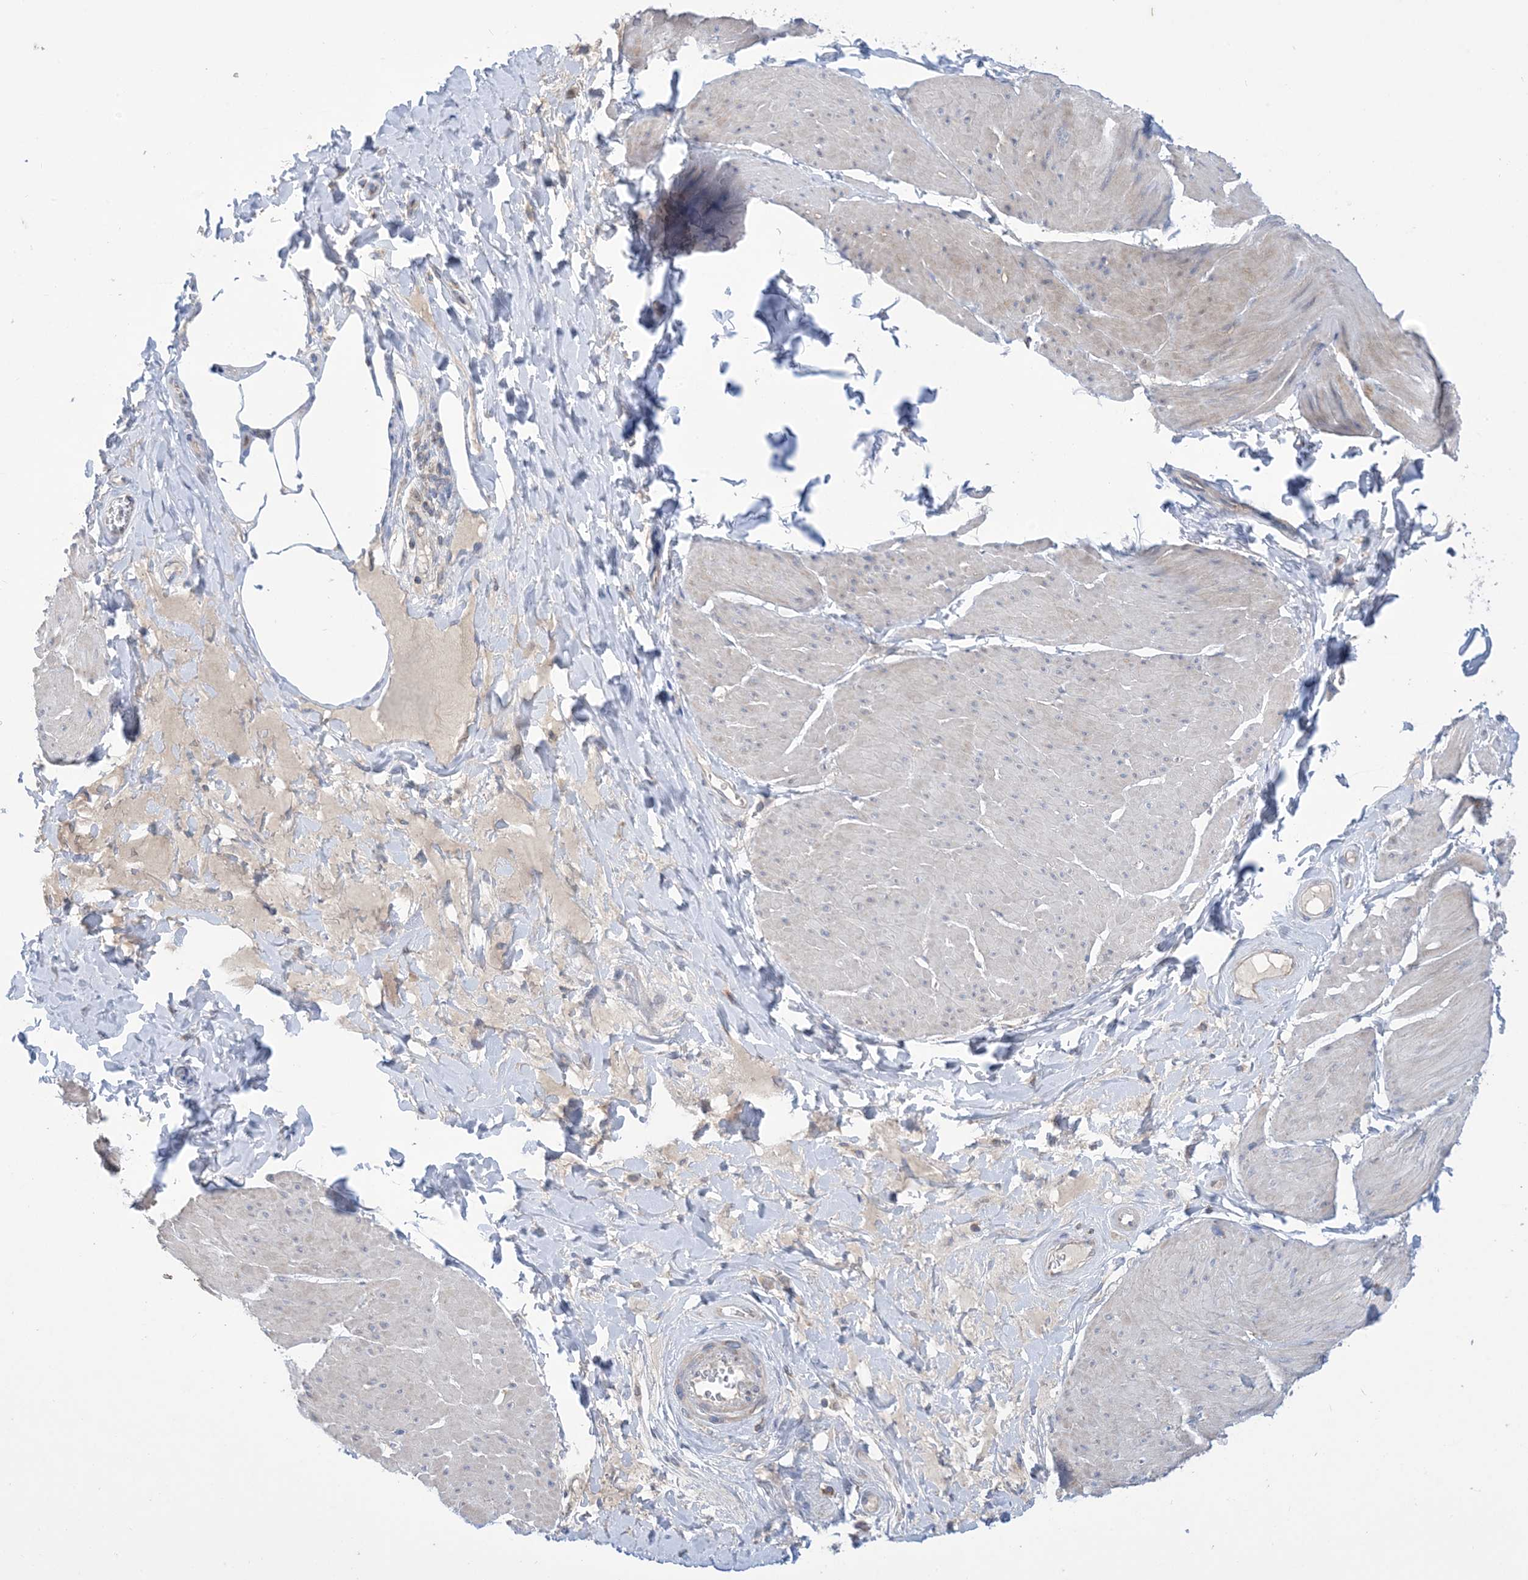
{"staining": {"intensity": "weak", "quantity": "<25%", "location": "cytoplasmic/membranous"}, "tissue": "smooth muscle", "cell_type": "Smooth muscle cells", "image_type": "normal", "snomed": [{"axis": "morphology", "description": "Urothelial carcinoma, High grade"}, {"axis": "topography", "description": "Urinary bladder"}], "caption": "Immunohistochemistry (IHC) histopathology image of benign smooth muscle: smooth muscle stained with DAB shows no significant protein expression in smooth muscle cells.", "gene": "CLEC16A", "patient": {"sex": "male", "age": 46}}